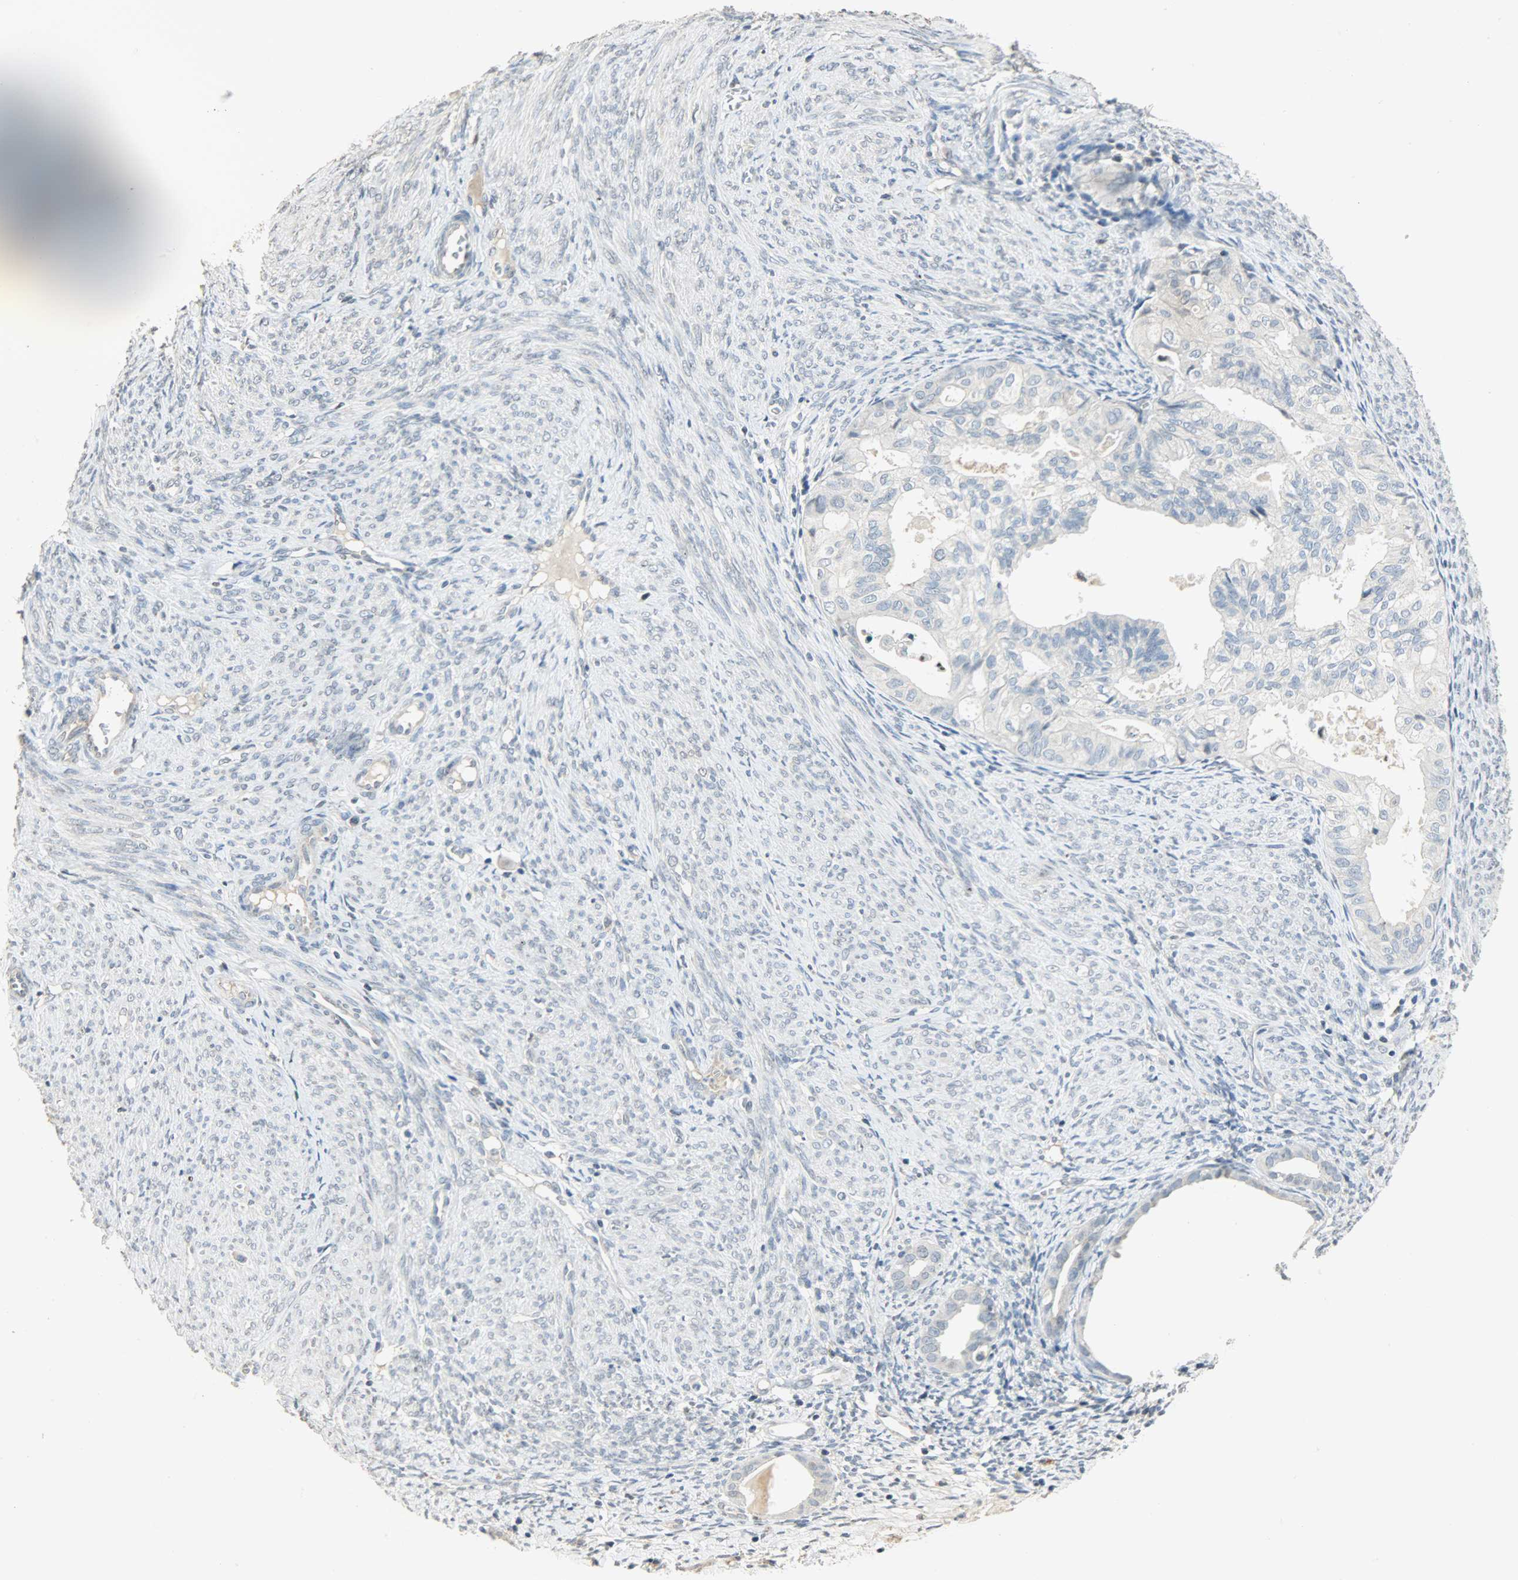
{"staining": {"intensity": "negative", "quantity": "none", "location": "none"}, "tissue": "cervical cancer", "cell_type": "Tumor cells", "image_type": "cancer", "snomed": [{"axis": "morphology", "description": "Normal tissue, NOS"}, {"axis": "morphology", "description": "Adenocarcinoma, NOS"}, {"axis": "topography", "description": "Cervix"}, {"axis": "topography", "description": "Endometrium"}], "caption": "Immunohistochemistry (IHC) of cervical cancer exhibits no positivity in tumor cells.", "gene": "DNAJB6", "patient": {"sex": "female", "age": 86}}